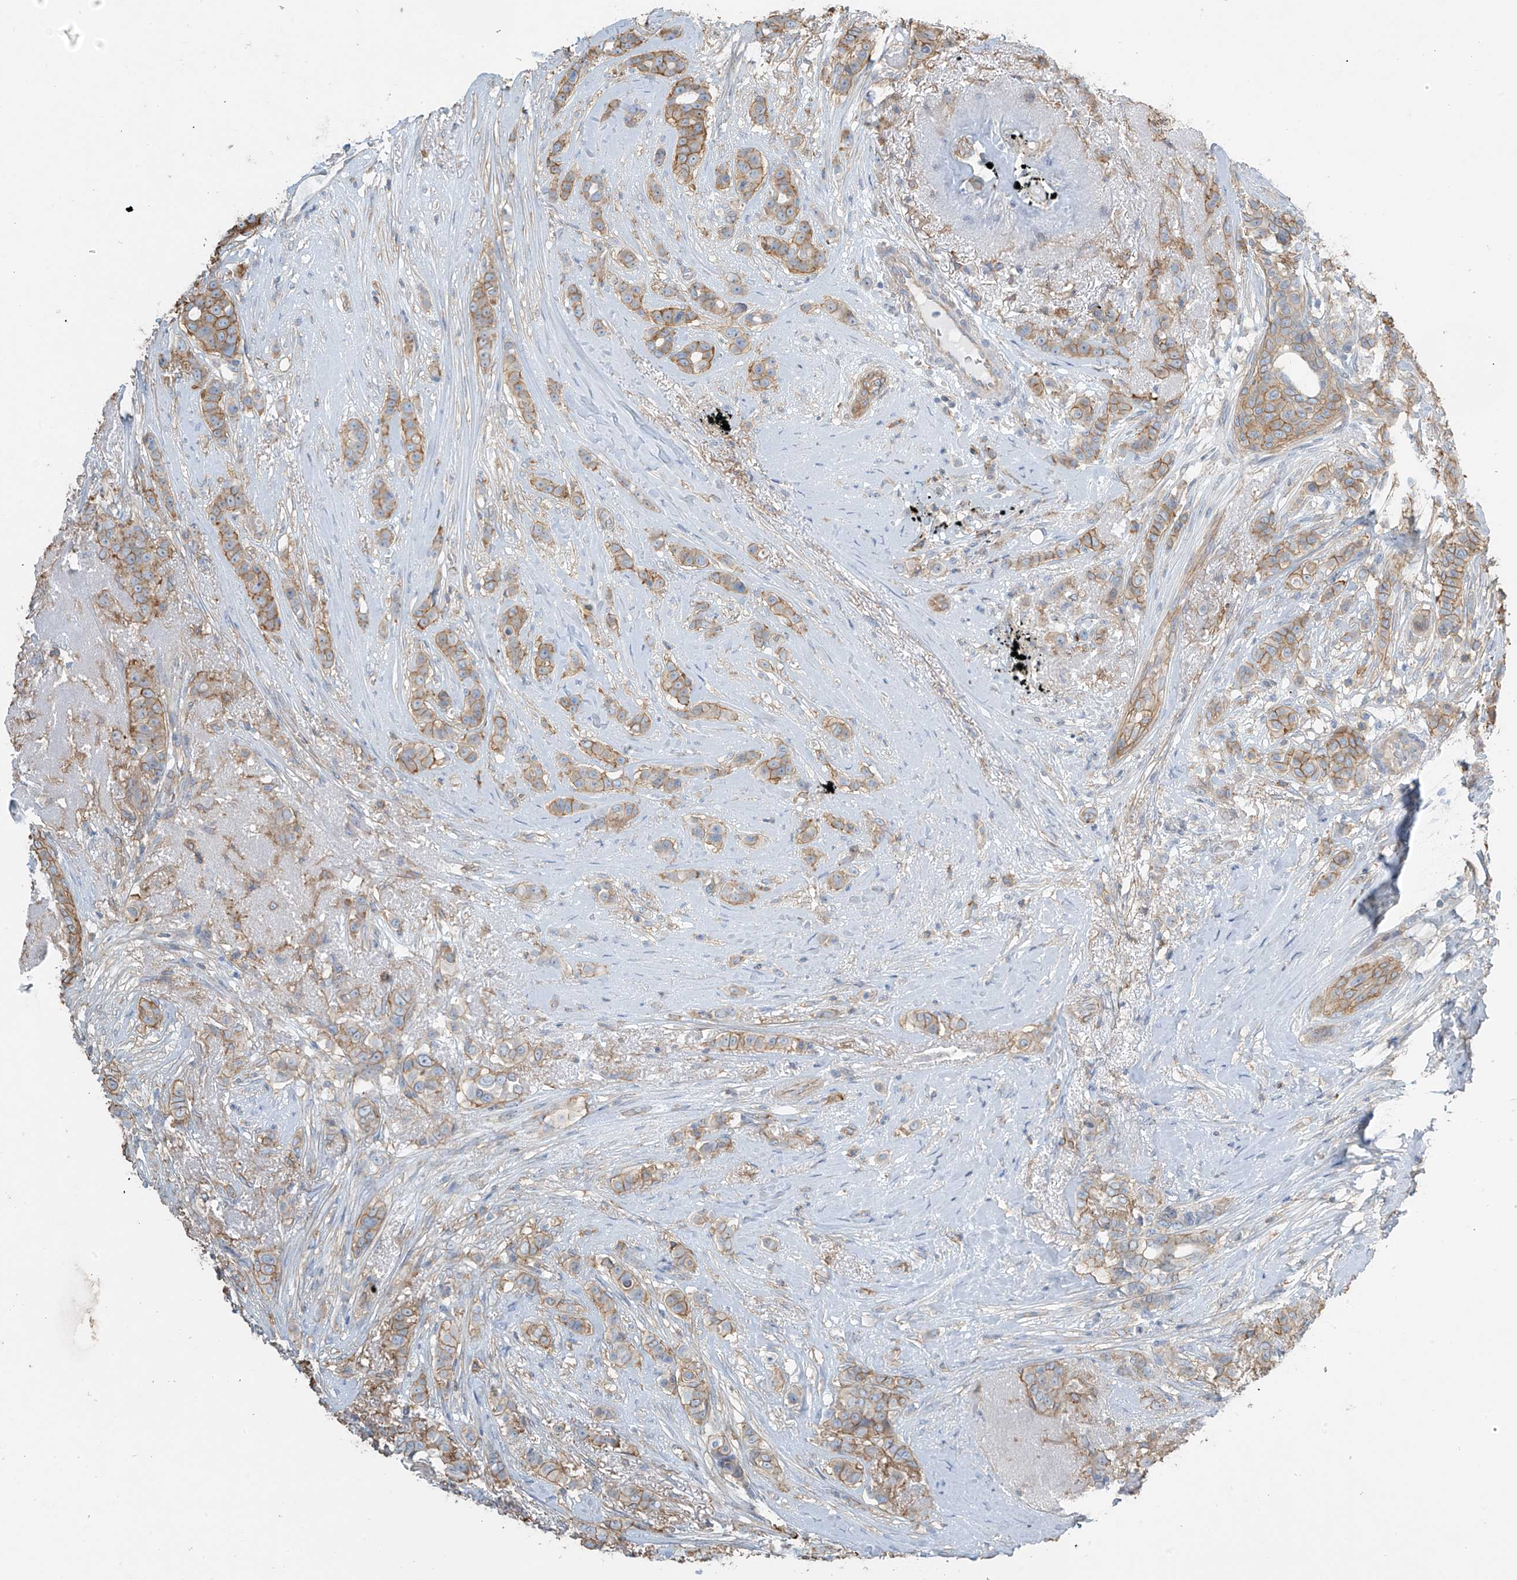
{"staining": {"intensity": "moderate", "quantity": ">75%", "location": "cytoplasmic/membranous"}, "tissue": "breast cancer", "cell_type": "Tumor cells", "image_type": "cancer", "snomed": [{"axis": "morphology", "description": "Lobular carcinoma"}, {"axis": "topography", "description": "Breast"}], "caption": "A brown stain highlights moderate cytoplasmic/membranous staining of a protein in human breast cancer tumor cells. Nuclei are stained in blue.", "gene": "ZNF846", "patient": {"sex": "female", "age": 51}}